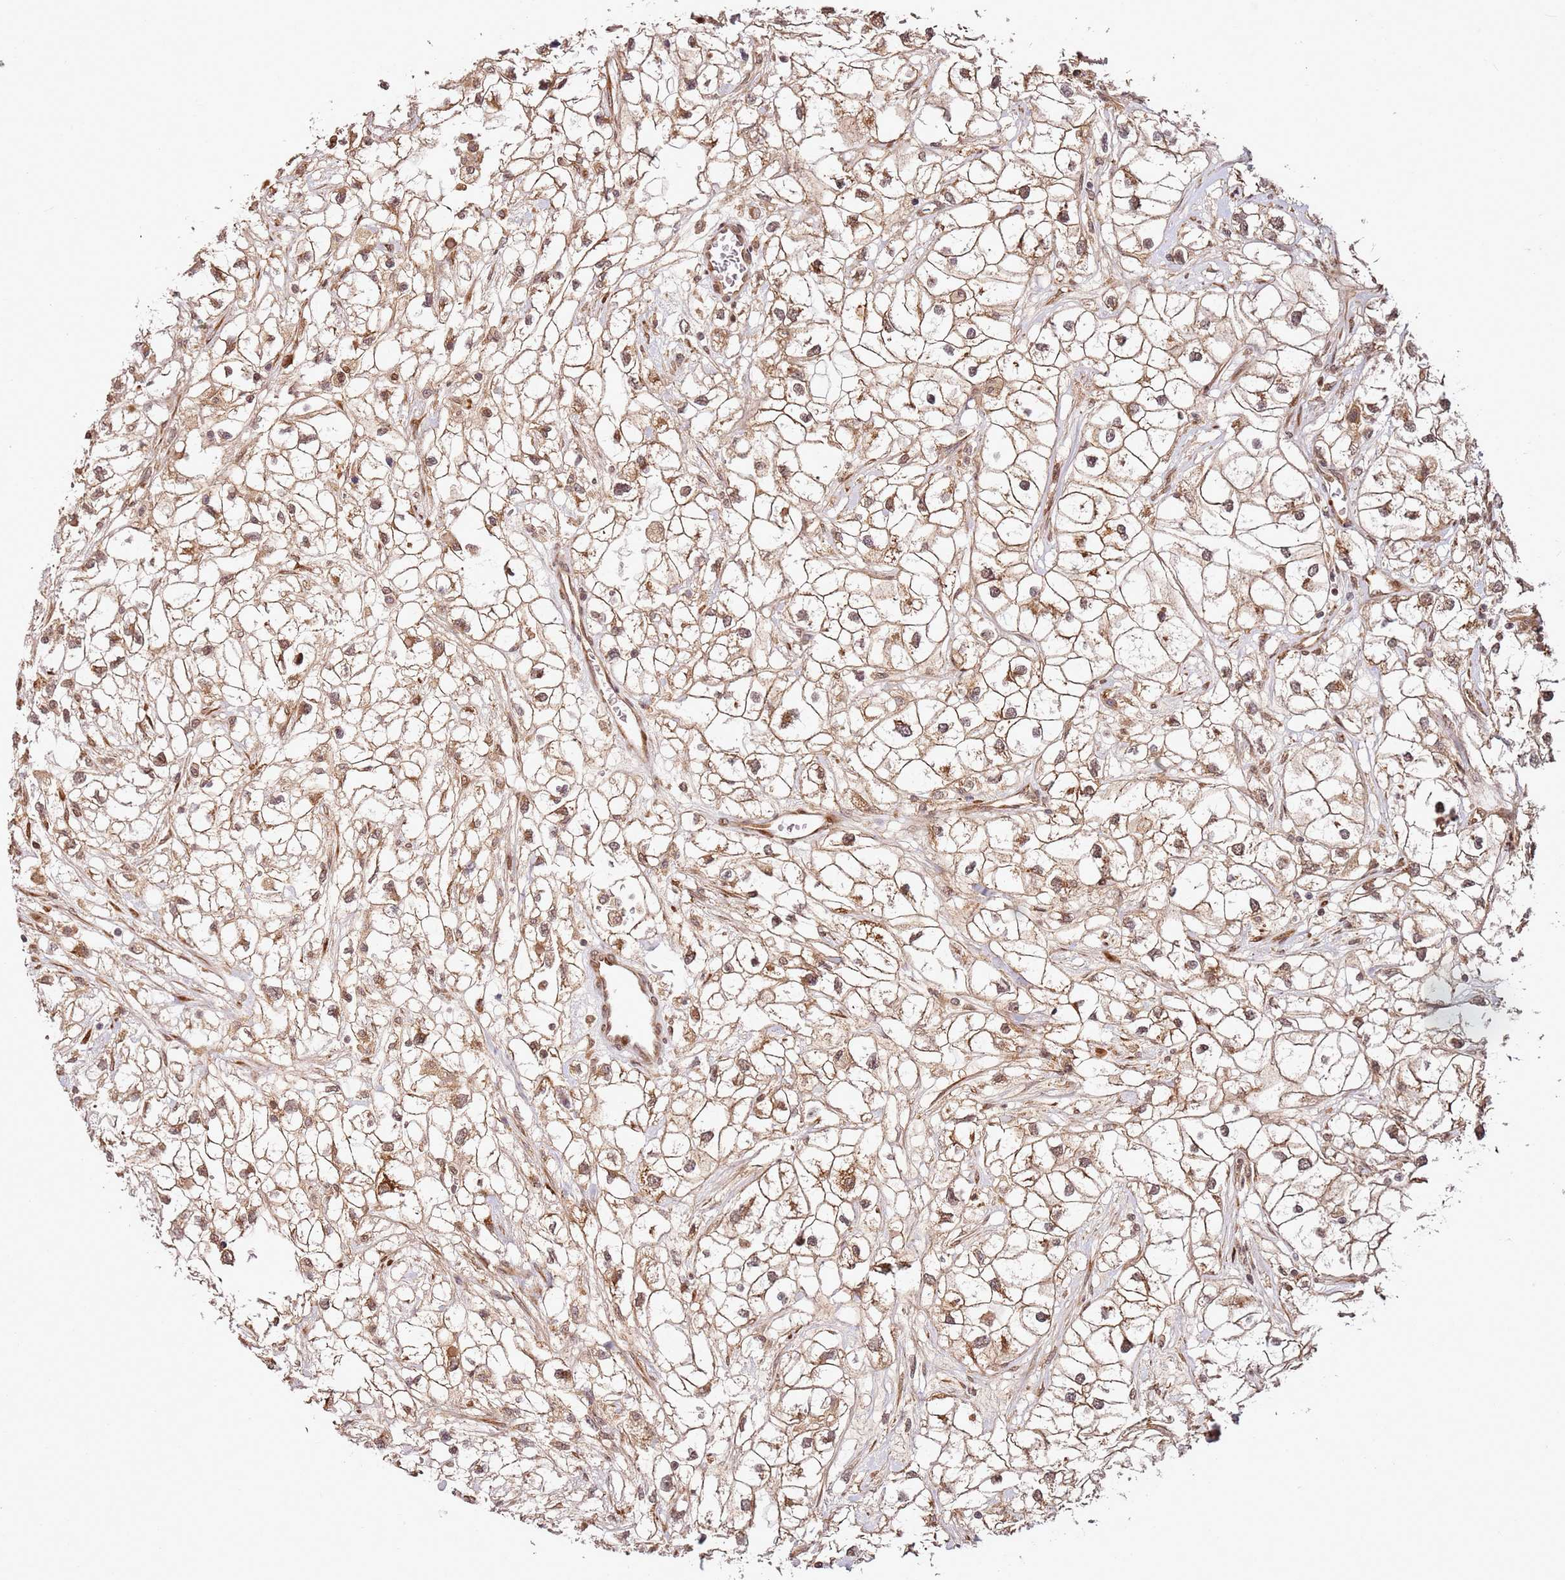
{"staining": {"intensity": "moderate", "quantity": ">75%", "location": "cytoplasmic/membranous,nuclear"}, "tissue": "renal cancer", "cell_type": "Tumor cells", "image_type": "cancer", "snomed": [{"axis": "morphology", "description": "Adenocarcinoma, NOS"}, {"axis": "topography", "description": "Kidney"}], "caption": "Renal cancer (adenocarcinoma) stained with a brown dye reveals moderate cytoplasmic/membranous and nuclear positive staining in approximately >75% of tumor cells.", "gene": "RPS3A", "patient": {"sex": "male", "age": 59}}